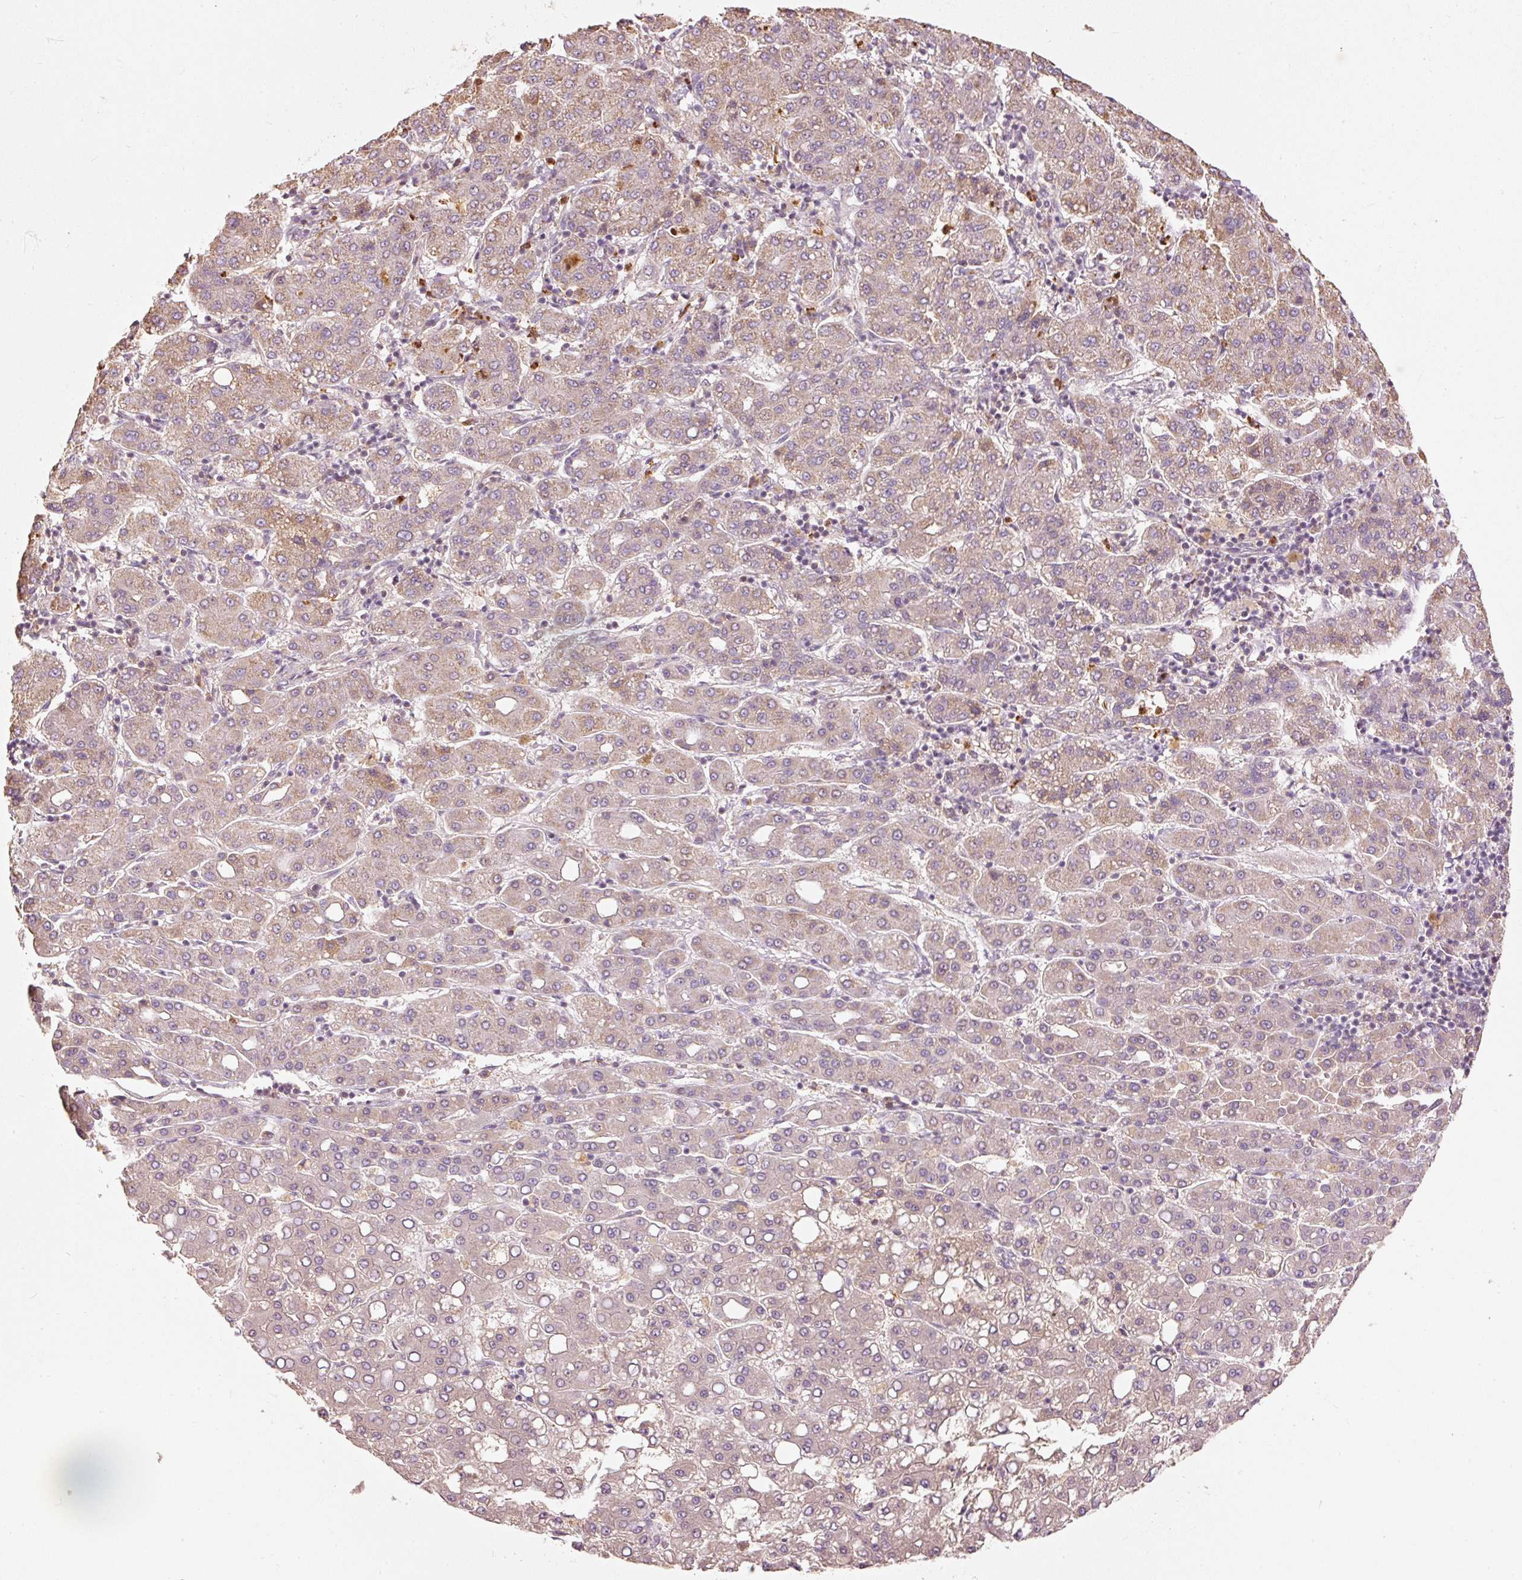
{"staining": {"intensity": "moderate", "quantity": "<25%", "location": "cytoplasmic/membranous"}, "tissue": "liver cancer", "cell_type": "Tumor cells", "image_type": "cancer", "snomed": [{"axis": "morphology", "description": "Carcinoma, Hepatocellular, NOS"}, {"axis": "topography", "description": "Liver"}], "caption": "Immunohistochemistry (IHC) staining of liver cancer (hepatocellular carcinoma), which exhibits low levels of moderate cytoplasmic/membranous expression in approximately <25% of tumor cells indicating moderate cytoplasmic/membranous protein positivity. The staining was performed using DAB (brown) for protein detection and nuclei were counterstained in hematoxylin (blue).", "gene": "PSENEN", "patient": {"sex": "male", "age": 65}}